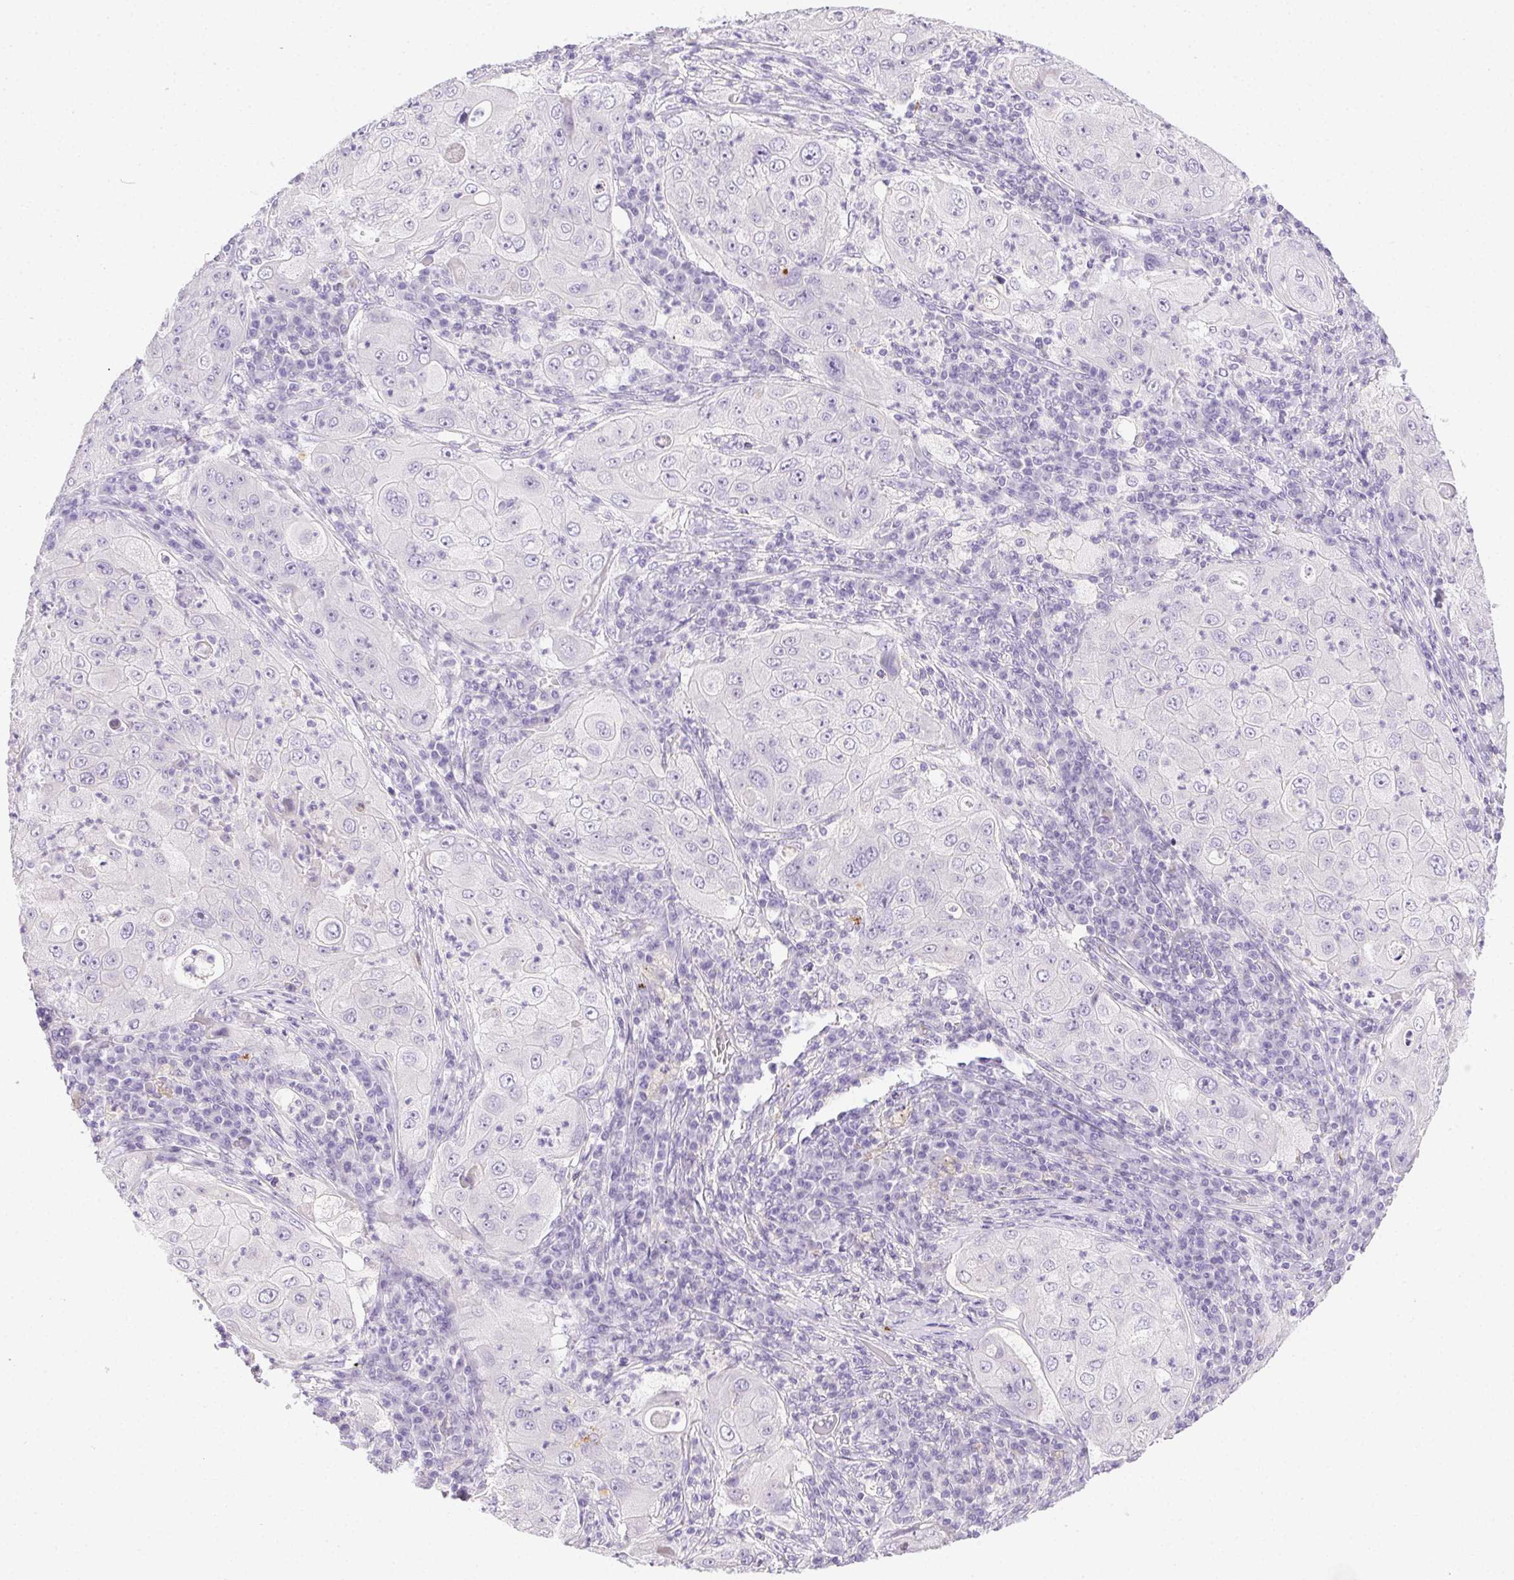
{"staining": {"intensity": "negative", "quantity": "none", "location": "none"}, "tissue": "lung cancer", "cell_type": "Tumor cells", "image_type": "cancer", "snomed": [{"axis": "morphology", "description": "Squamous cell carcinoma, NOS"}, {"axis": "topography", "description": "Lung"}], "caption": "Image shows no significant protein positivity in tumor cells of lung cancer. Brightfield microscopy of immunohistochemistry stained with DAB (brown) and hematoxylin (blue), captured at high magnification.", "gene": "C20orf85", "patient": {"sex": "female", "age": 59}}